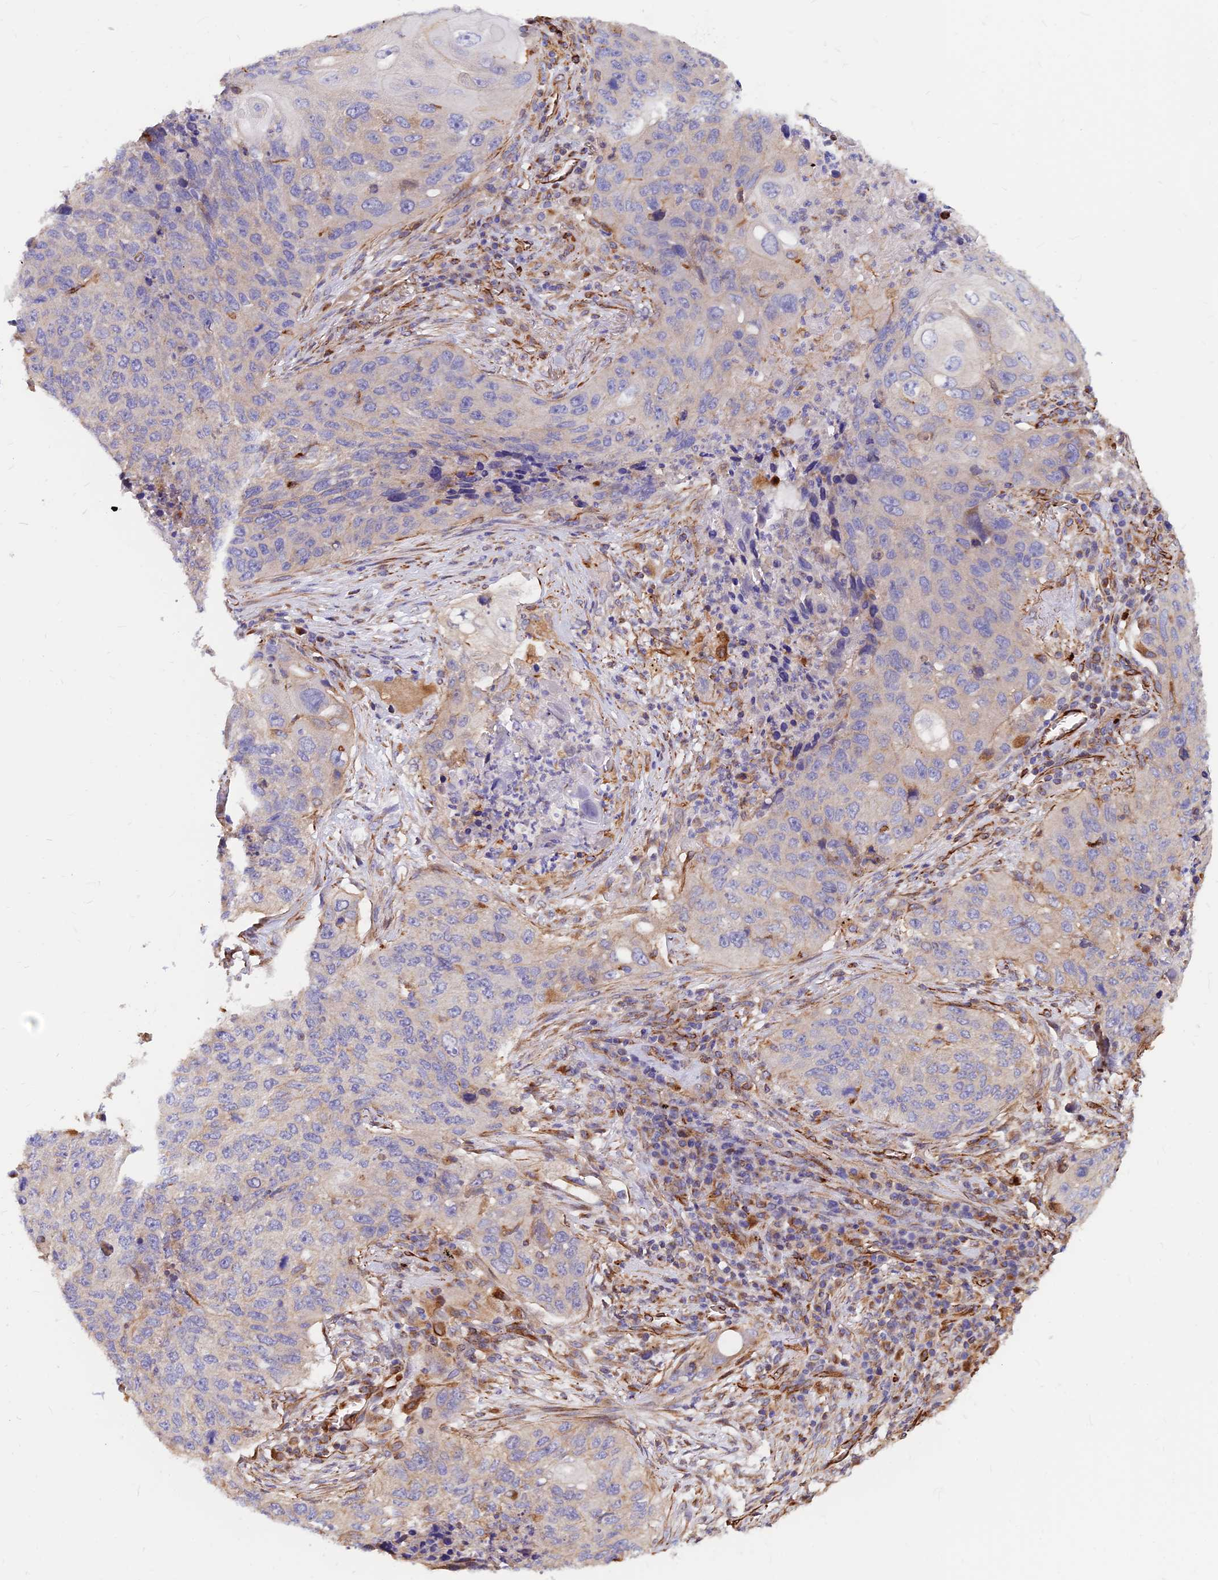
{"staining": {"intensity": "negative", "quantity": "none", "location": "none"}, "tissue": "lung cancer", "cell_type": "Tumor cells", "image_type": "cancer", "snomed": [{"axis": "morphology", "description": "Squamous cell carcinoma, NOS"}, {"axis": "topography", "description": "Lung"}], "caption": "Immunohistochemistry of lung cancer displays no expression in tumor cells. (DAB immunohistochemistry (IHC) with hematoxylin counter stain).", "gene": "CDK18", "patient": {"sex": "female", "age": 63}}